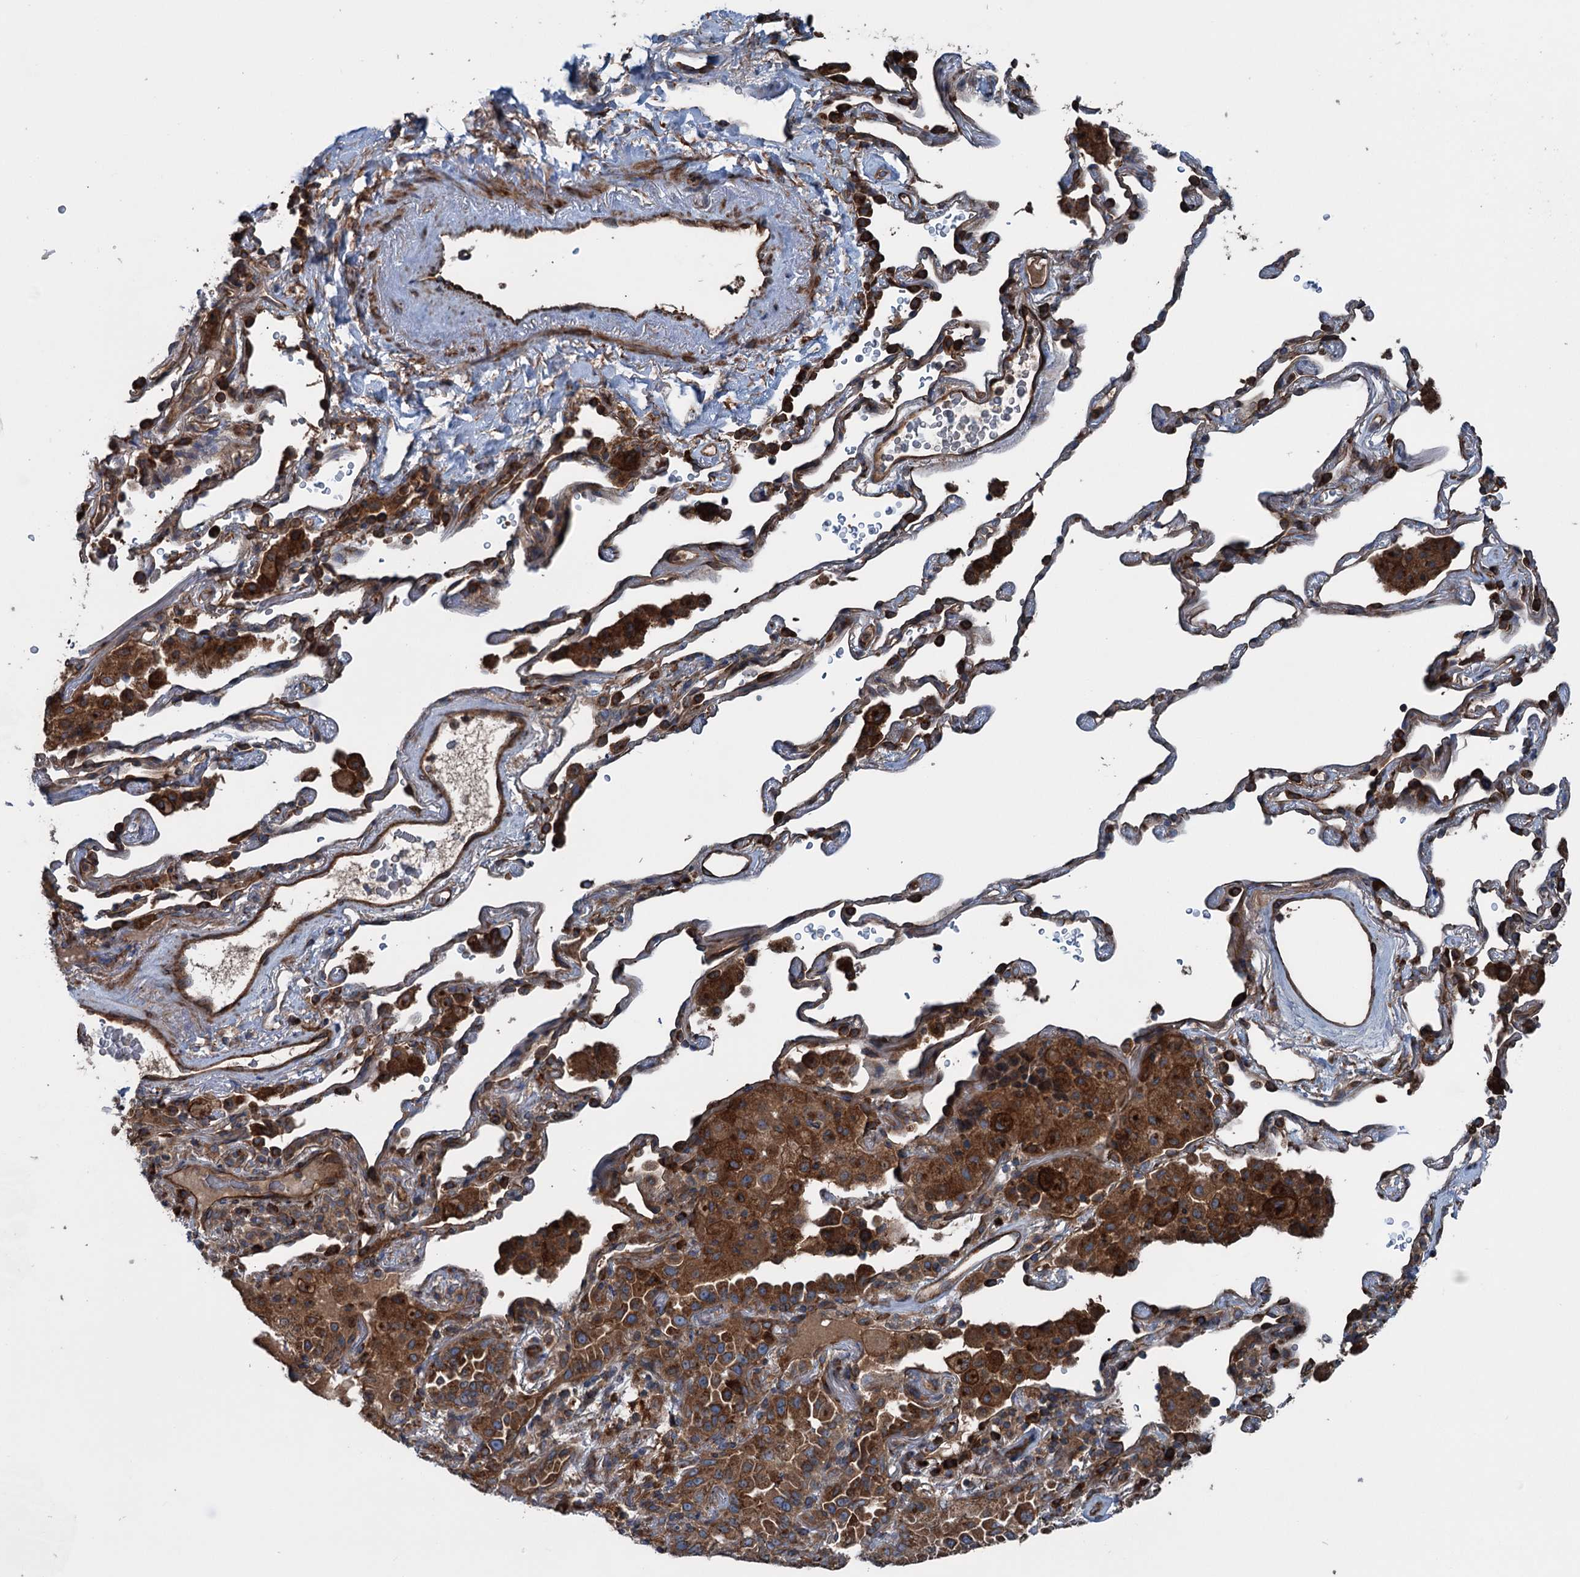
{"staining": {"intensity": "strong", "quantity": ">75%", "location": "cytoplasmic/membranous"}, "tissue": "lung cancer", "cell_type": "Tumor cells", "image_type": "cancer", "snomed": [{"axis": "morphology", "description": "Adenocarcinoma, NOS"}, {"axis": "topography", "description": "Lung"}], "caption": "An immunohistochemistry image of tumor tissue is shown. Protein staining in brown highlights strong cytoplasmic/membranous positivity in adenocarcinoma (lung) within tumor cells.", "gene": "CALCOCO1", "patient": {"sex": "female", "age": 69}}